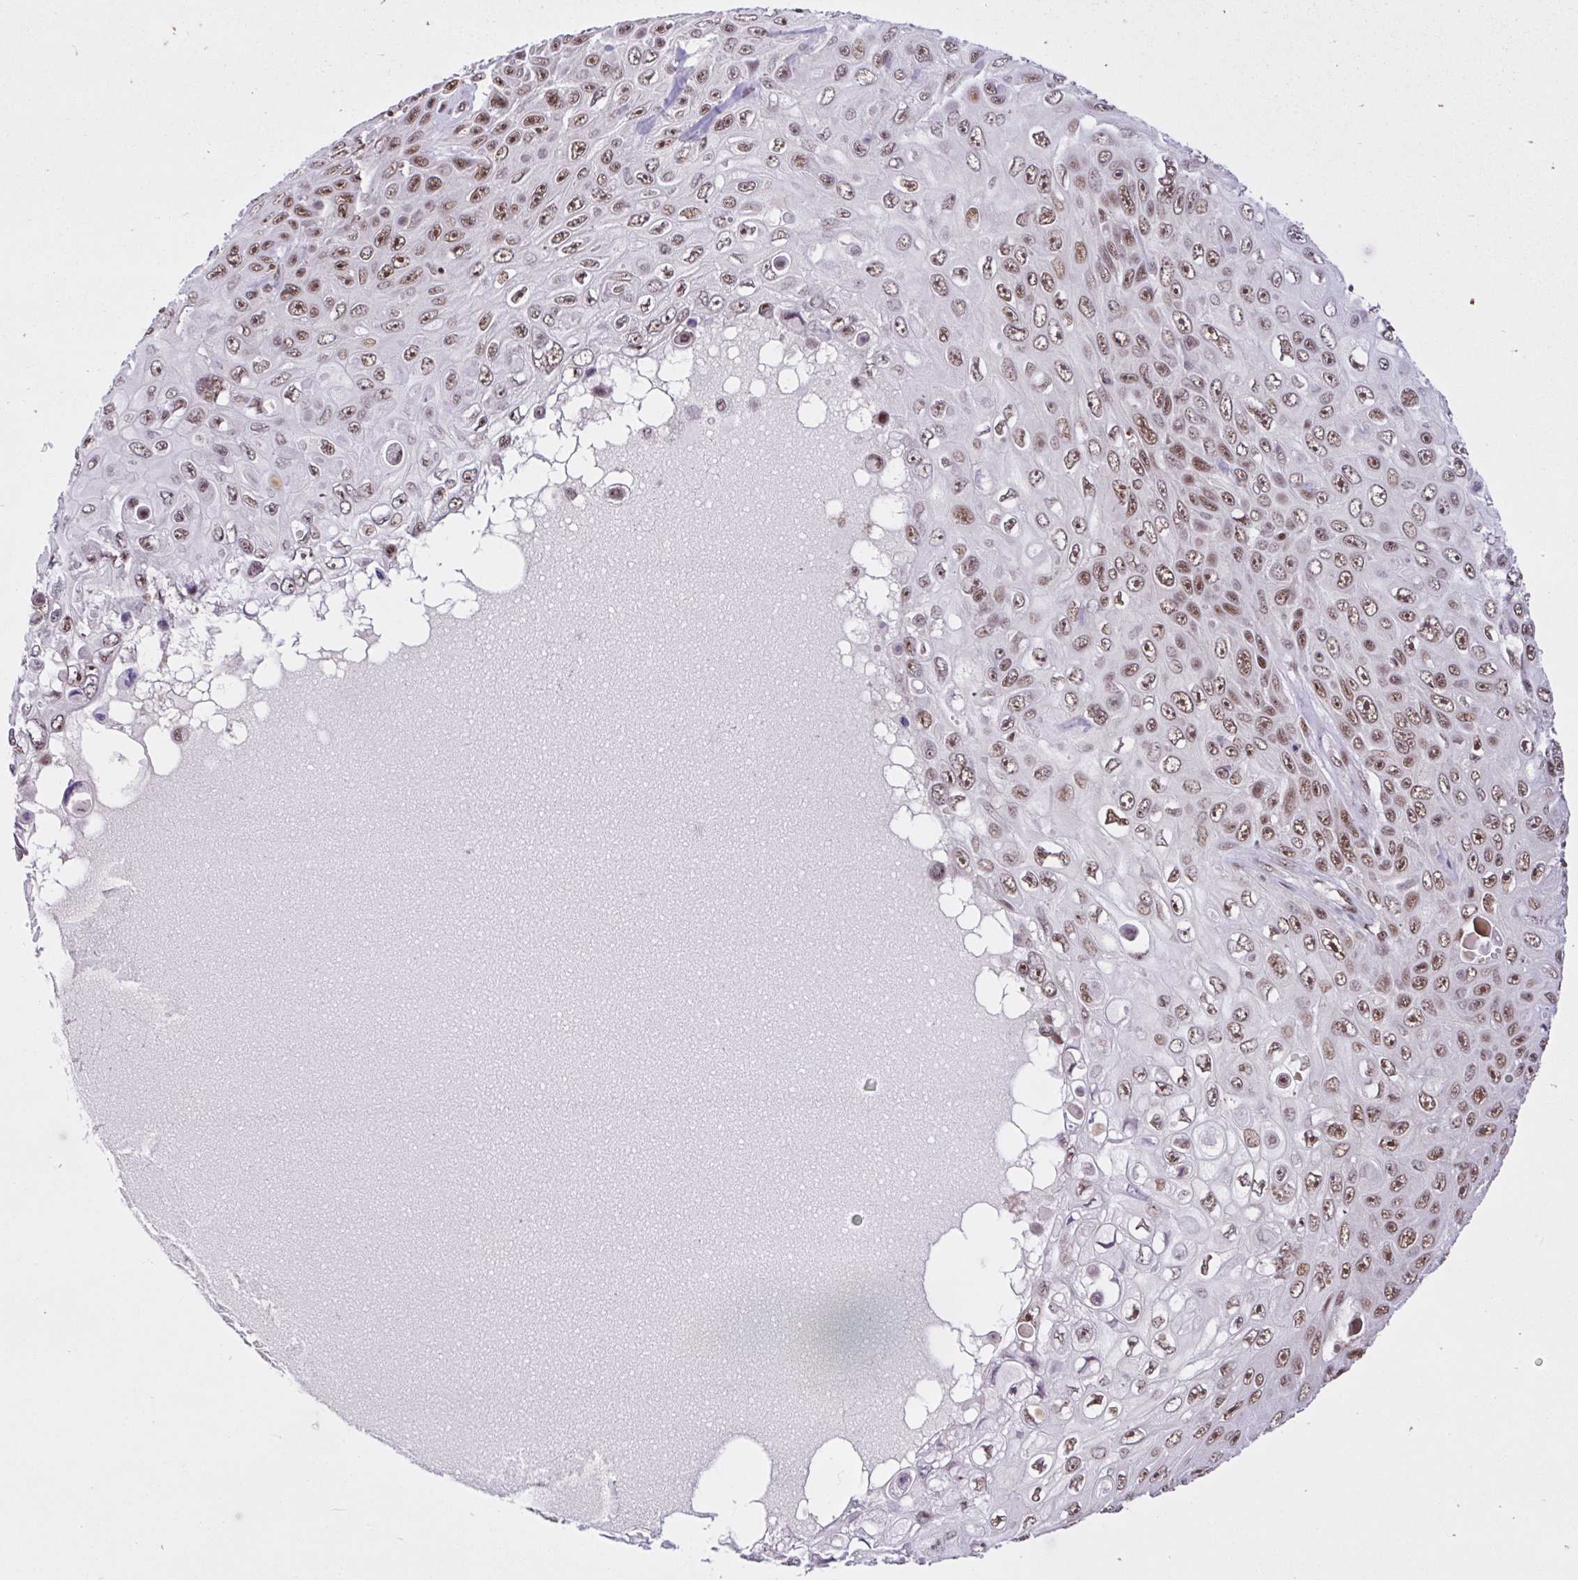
{"staining": {"intensity": "moderate", "quantity": ">75%", "location": "nuclear"}, "tissue": "skin cancer", "cell_type": "Tumor cells", "image_type": "cancer", "snomed": [{"axis": "morphology", "description": "Squamous cell carcinoma, NOS"}, {"axis": "topography", "description": "Skin"}], "caption": "IHC of skin cancer shows medium levels of moderate nuclear staining in approximately >75% of tumor cells.", "gene": "CCDC12", "patient": {"sex": "male", "age": 82}}